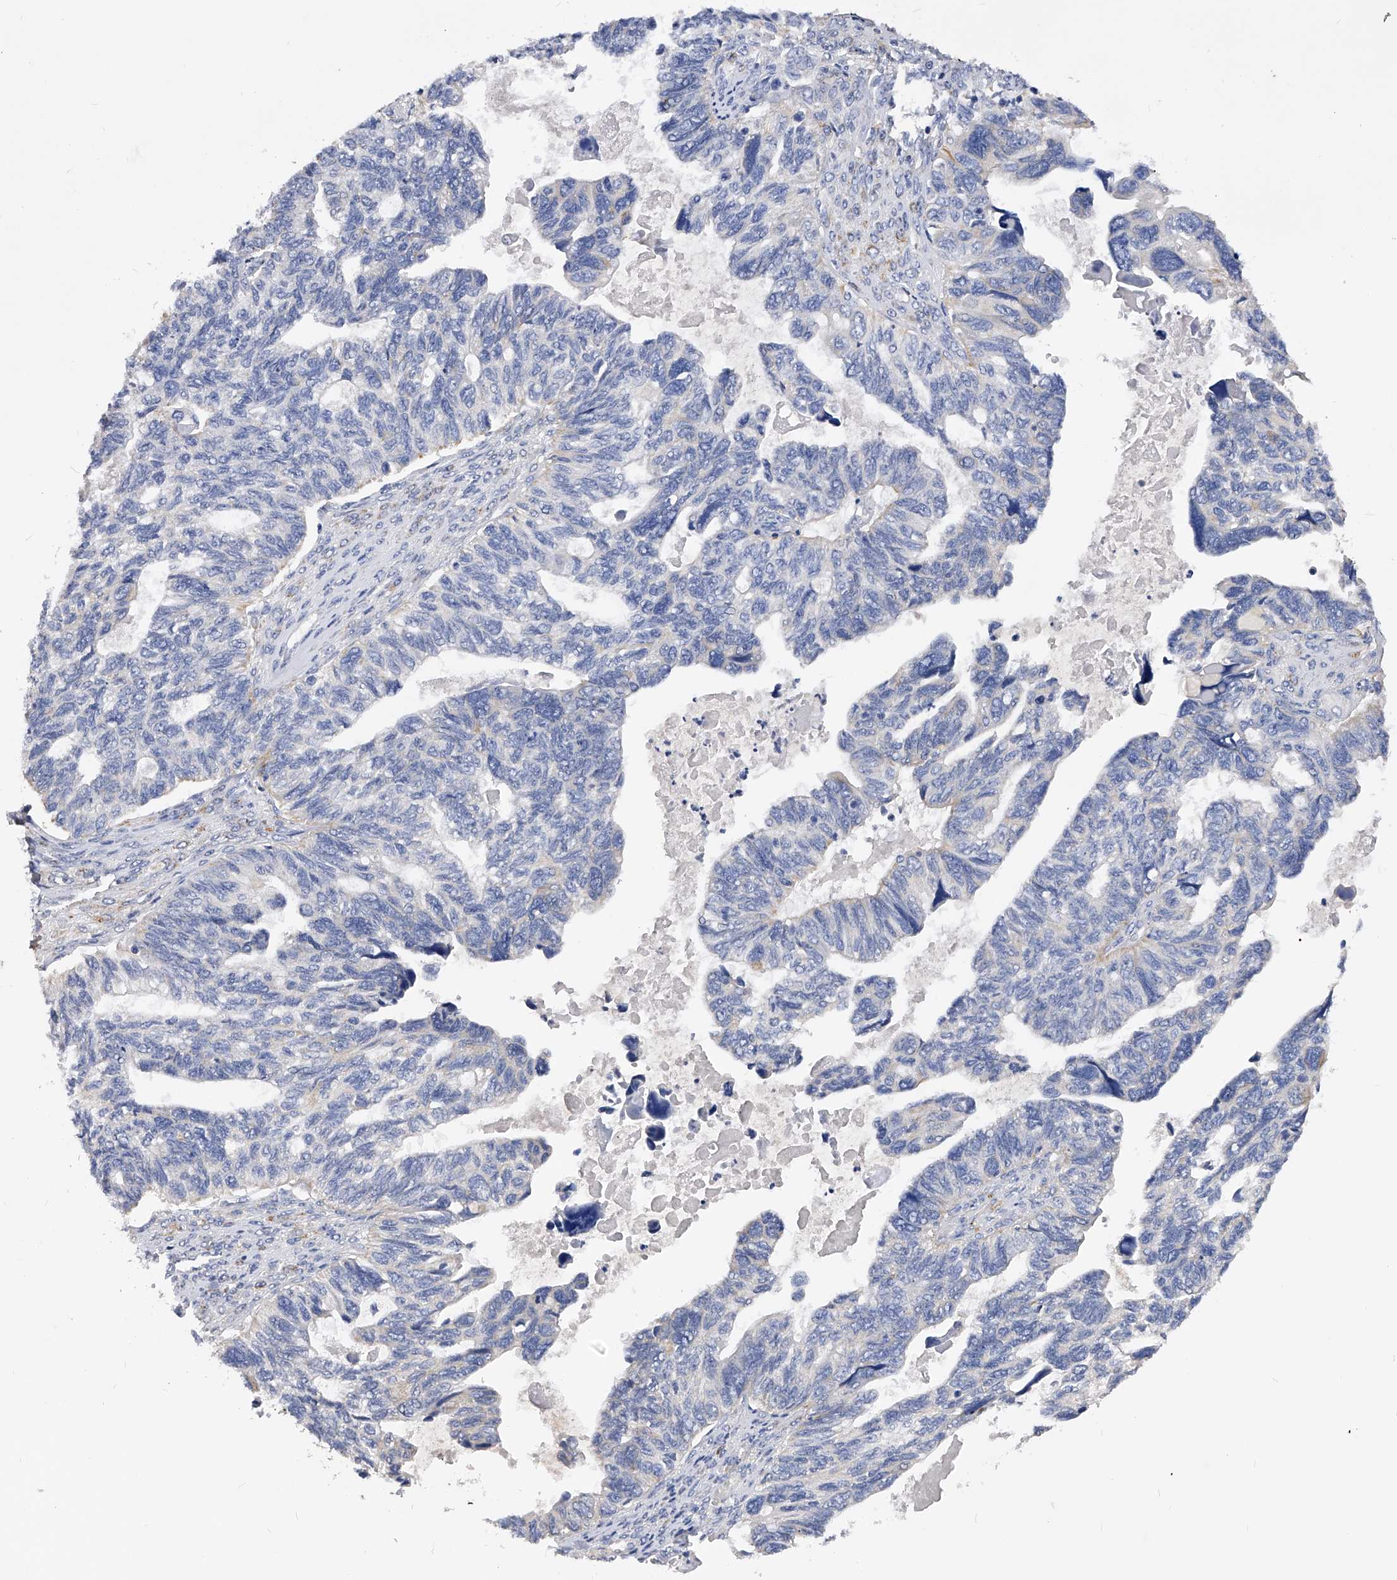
{"staining": {"intensity": "negative", "quantity": "none", "location": "none"}, "tissue": "ovarian cancer", "cell_type": "Tumor cells", "image_type": "cancer", "snomed": [{"axis": "morphology", "description": "Cystadenocarcinoma, serous, NOS"}, {"axis": "topography", "description": "Ovary"}], "caption": "The photomicrograph exhibits no significant positivity in tumor cells of ovarian cancer (serous cystadenocarcinoma).", "gene": "ZNF529", "patient": {"sex": "female", "age": 79}}